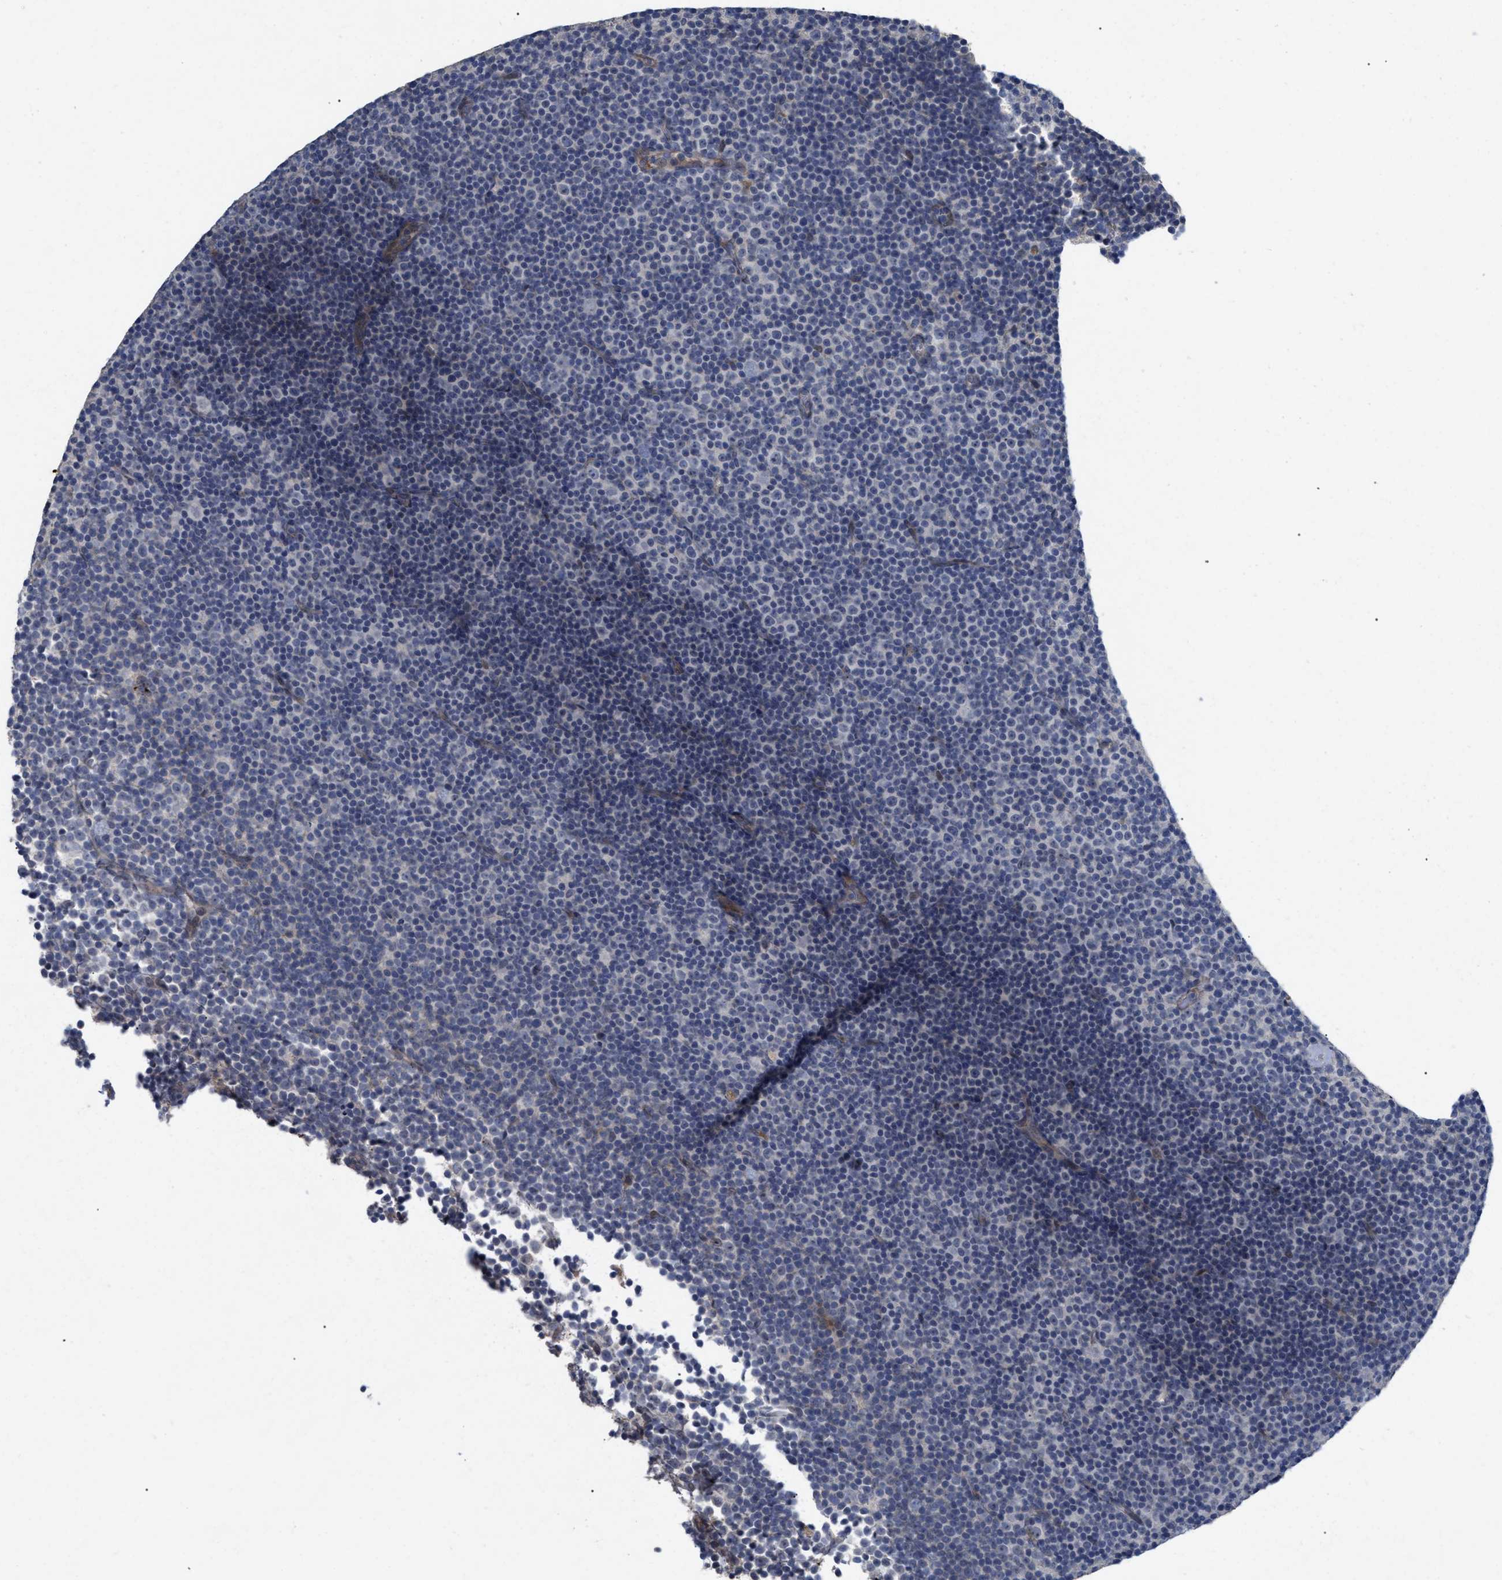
{"staining": {"intensity": "negative", "quantity": "none", "location": "none"}, "tissue": "lymphoma", "cell_type": "Tumor cells", "image_type": "cancer", "snomed": [{"axis": "morphology", "description": "Malignant lymphoma, non-Hodgkin's type, Low grade"}, {"axis": "topography", "description": "Lymph node"}], "caption": "This photomicrograph is of lymphoma stained with immunohistochemistry (IHC) to label a protein in brown with the nuclei are counter-stained blue. There is no positivity in tumor cells. (DAB immunohistochemistry visualized using brightfield microscopy, high magnification).", "gene": "ST6GALNAC6", "patient": {"sex": "female", "age": 67}}